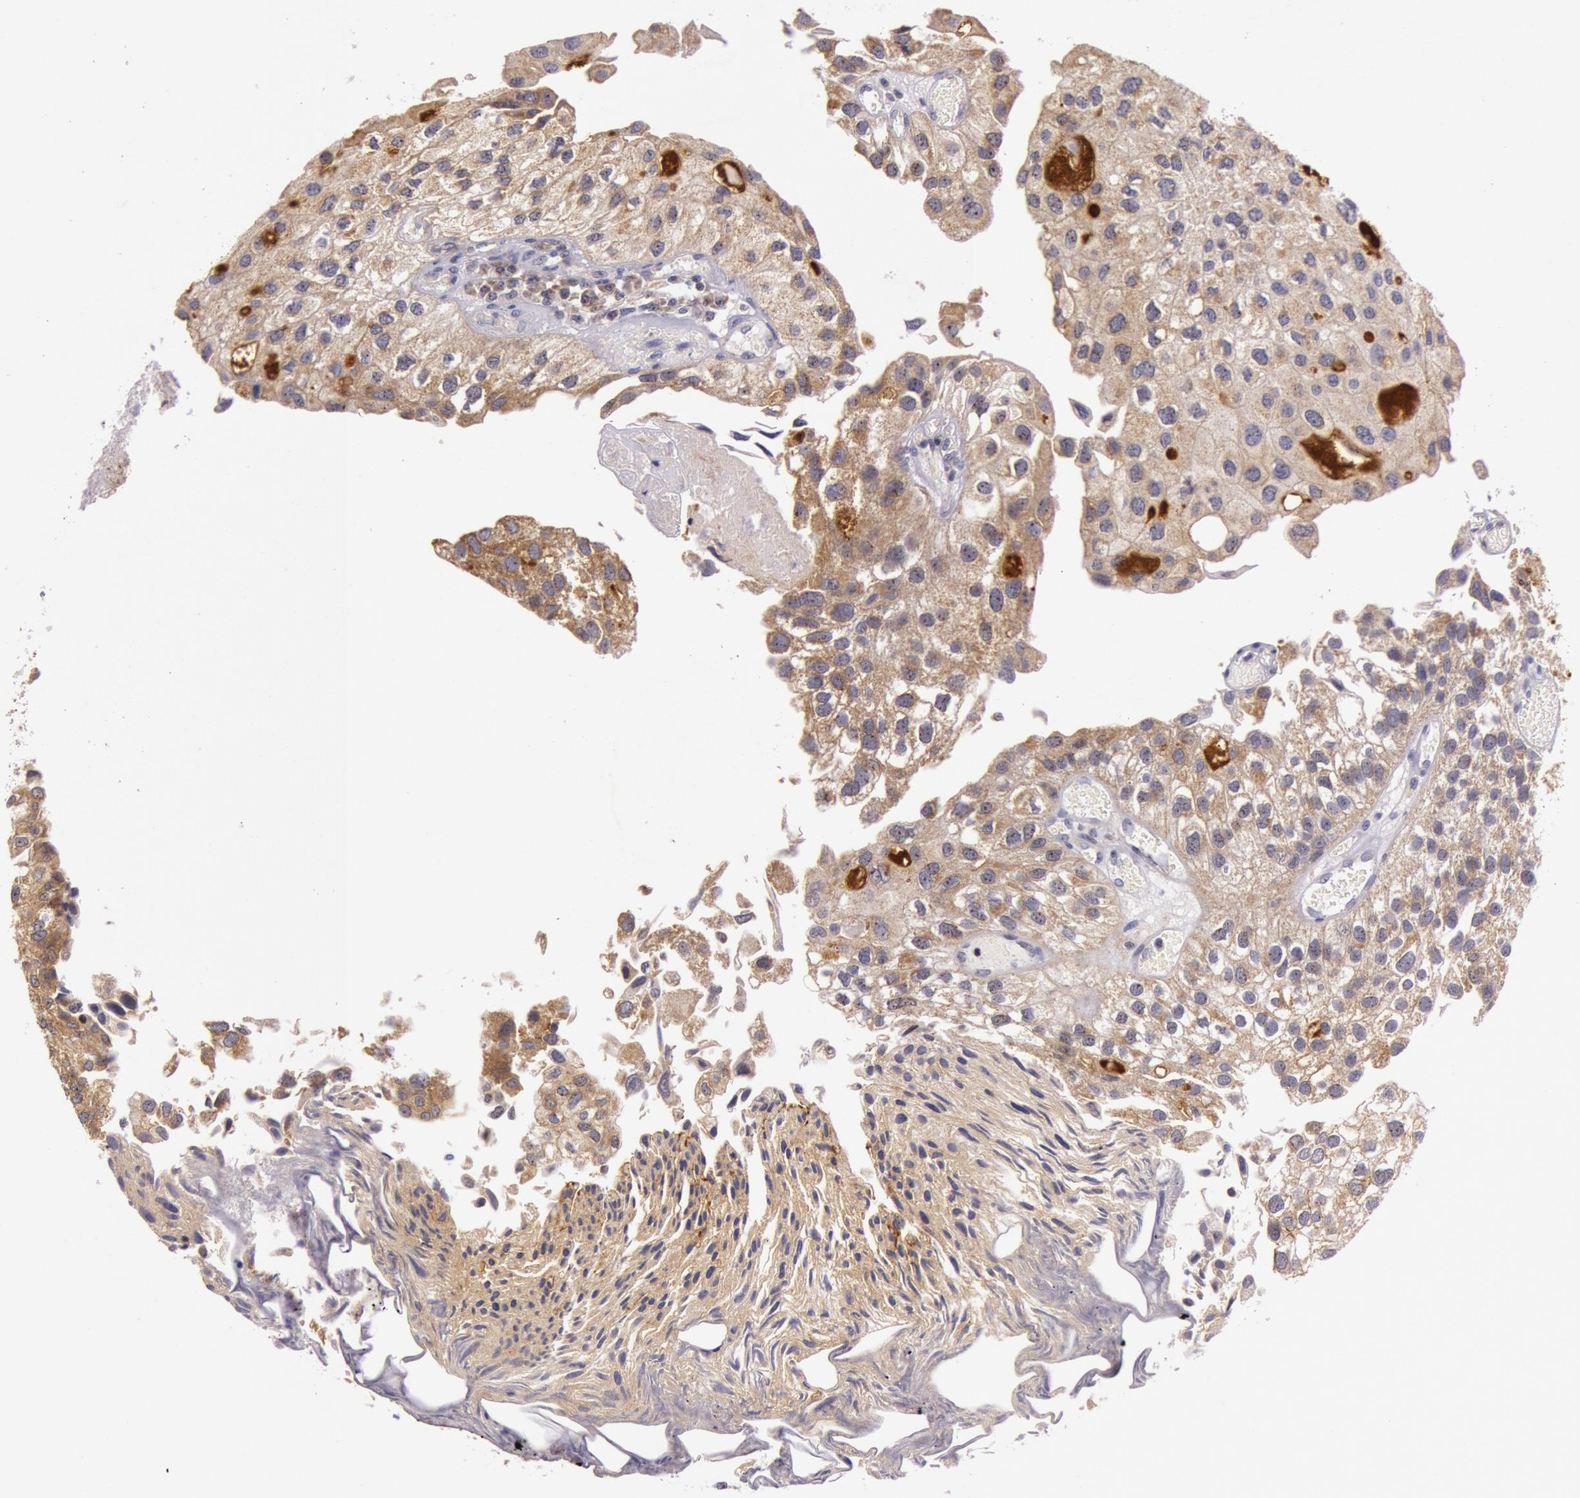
{"staining": {"intensity": "moderate", "quantity": ">75%", "location": "cytoplasmic/membranous,nuclear"}, "tissue": "urothelial cancer", "cell_type": "Tumor cells", "image_type": "cancer", "snomed": [{"axis": "morphology", "description": "Urothelial carcinoma, Low grade"}, {"axis": "topography", "description": "Urinary bladder"}], "caption": "A brown stain labels moderate cytoplasmic/membranous and nuclear positivity of a protein in urothelial cancer tumor cells.", "gene": "CDK16", "patient": {"sex": "female", "age": 89}}